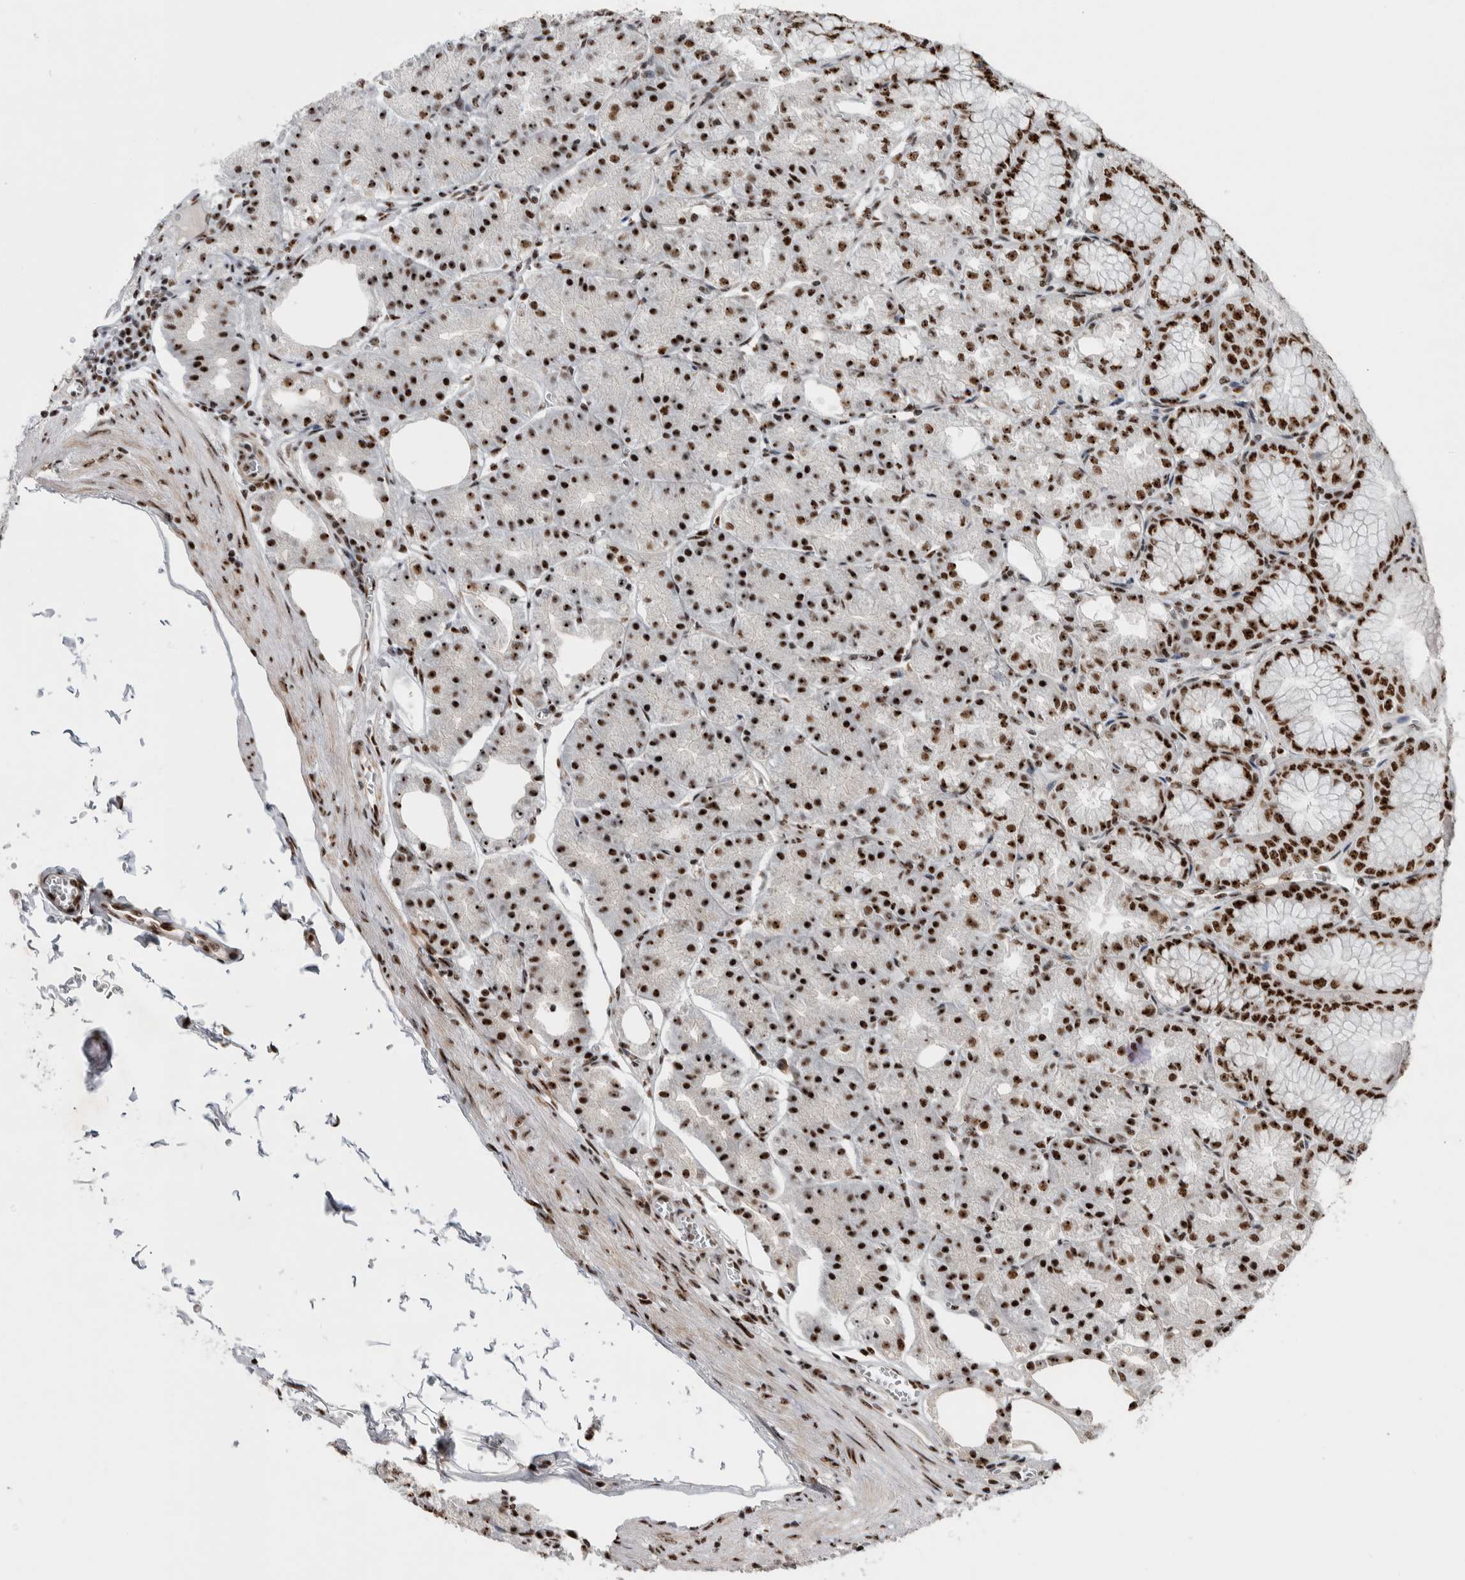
{"staining": {"intensity": "strong", "quantity": ">75%", "location": "nuclear"}, "tissue": "stomach", "cell_type": "Glandular cells", "image_type": "normal", "snomed": [{"axis": "morphology", "description": "Normal tissue, NOS"}, {"axis": "topography", "description": "Stomach, lower"}], "caption": "Immunohistochemistry (IHC) micrograph of unremarkable stomach: human stomach stained using IHC displays high levels of strong protein expression localized specifically in the nuclear of glandular cells, appearing as a nuclear brown color.", "gene": "NCL", "patient": {"sex": "male", "age": 71}}